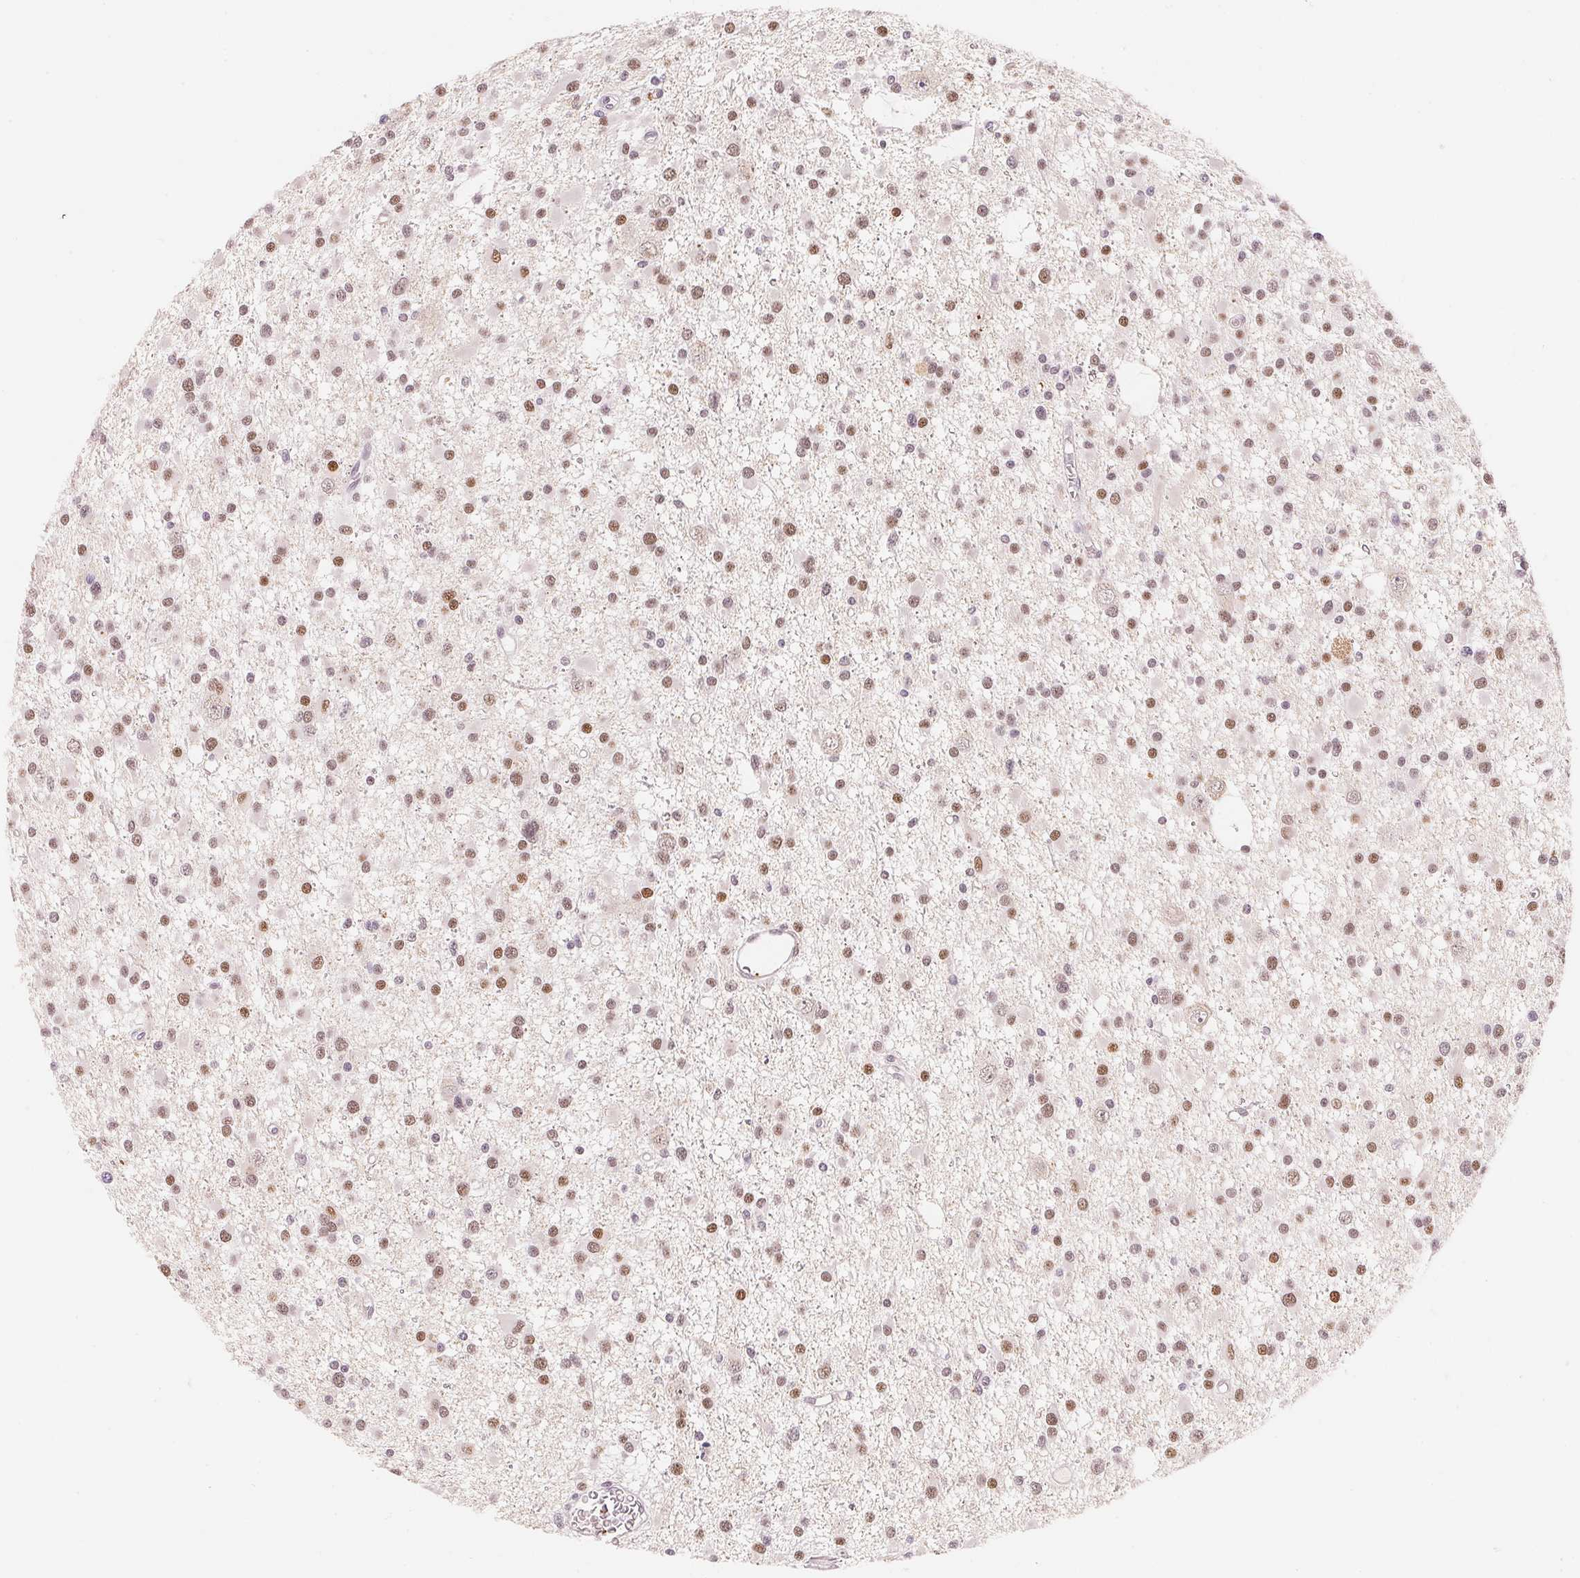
{"staining": {"intensity": "moderate", "quantity": ">75%", "location": "nuclear"}, "tissue": "glioma", "cell_type": "Tumor cells", "image_type": "cancer", "snomed": [{"axis": "morphology", "description": "Glioma, malignant, High grade"}, {"axis": "topography", "description": "Brain"}], "caption": "A high-resolution micrograph shows IHC staining of glioma, which exhibits moderate nuclear expression in about >75% of tumor cells.", "gene": "ARHGAP22", "patient": {"sex": "male", "age": 54}}